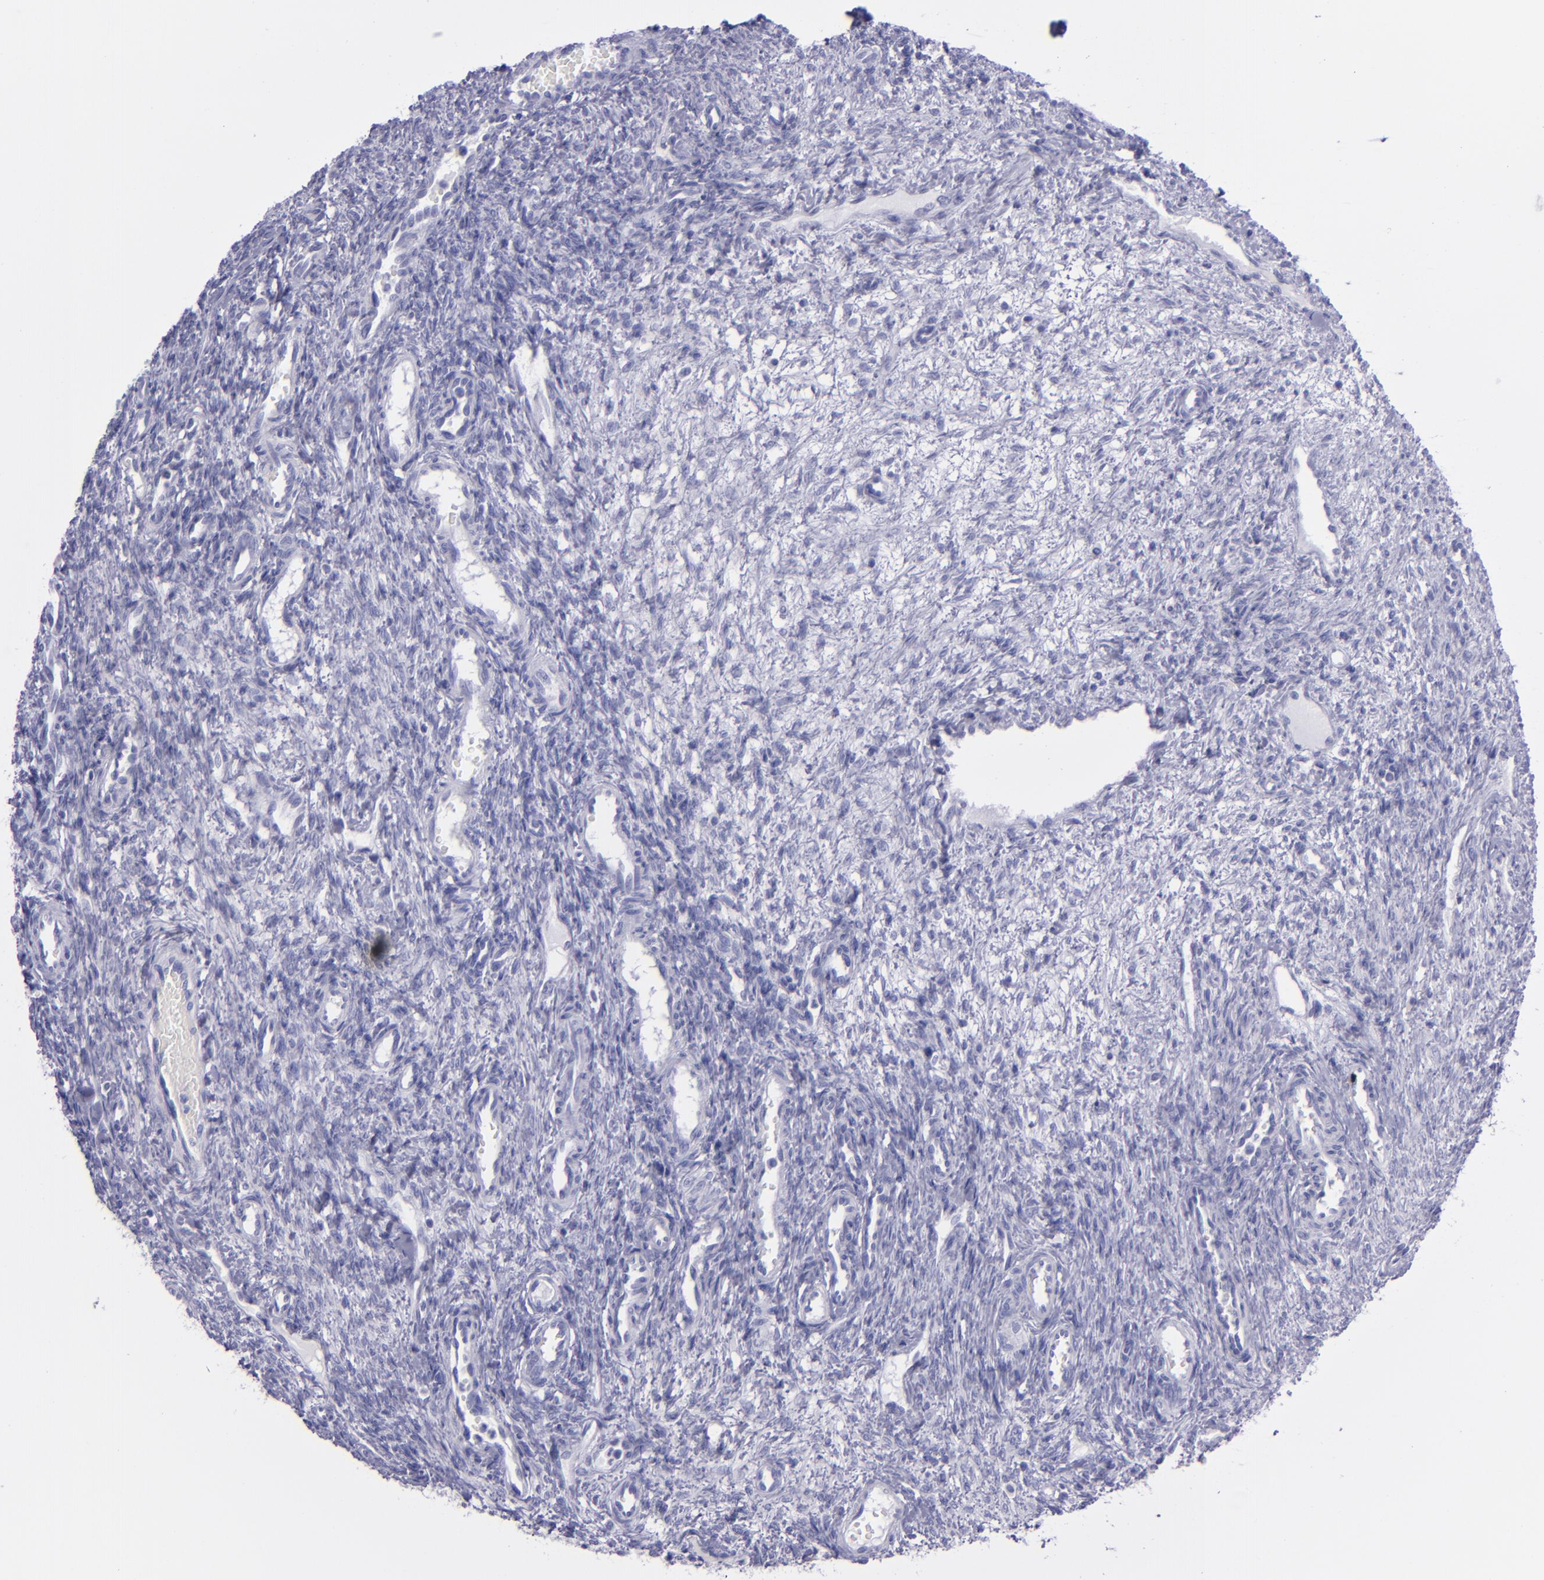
{"staining": {"intensity": "negative", "quantity": "none", "location": "none"}, "tissue": "ovary", "cell_type": "Follicle cells", "image_type": "normal", "snomed": [{"axis": "morphology", "description": "Normal tissue, NOS"}, {"axis": "topography", "description": "Ovary"}], "caption": "Immunohistochemical staining of unremarkable human ovary demonstrates no significant staining in follicle cells.", "gene": "TOP2A", "patient": {"sex": "female", "age": 33}}